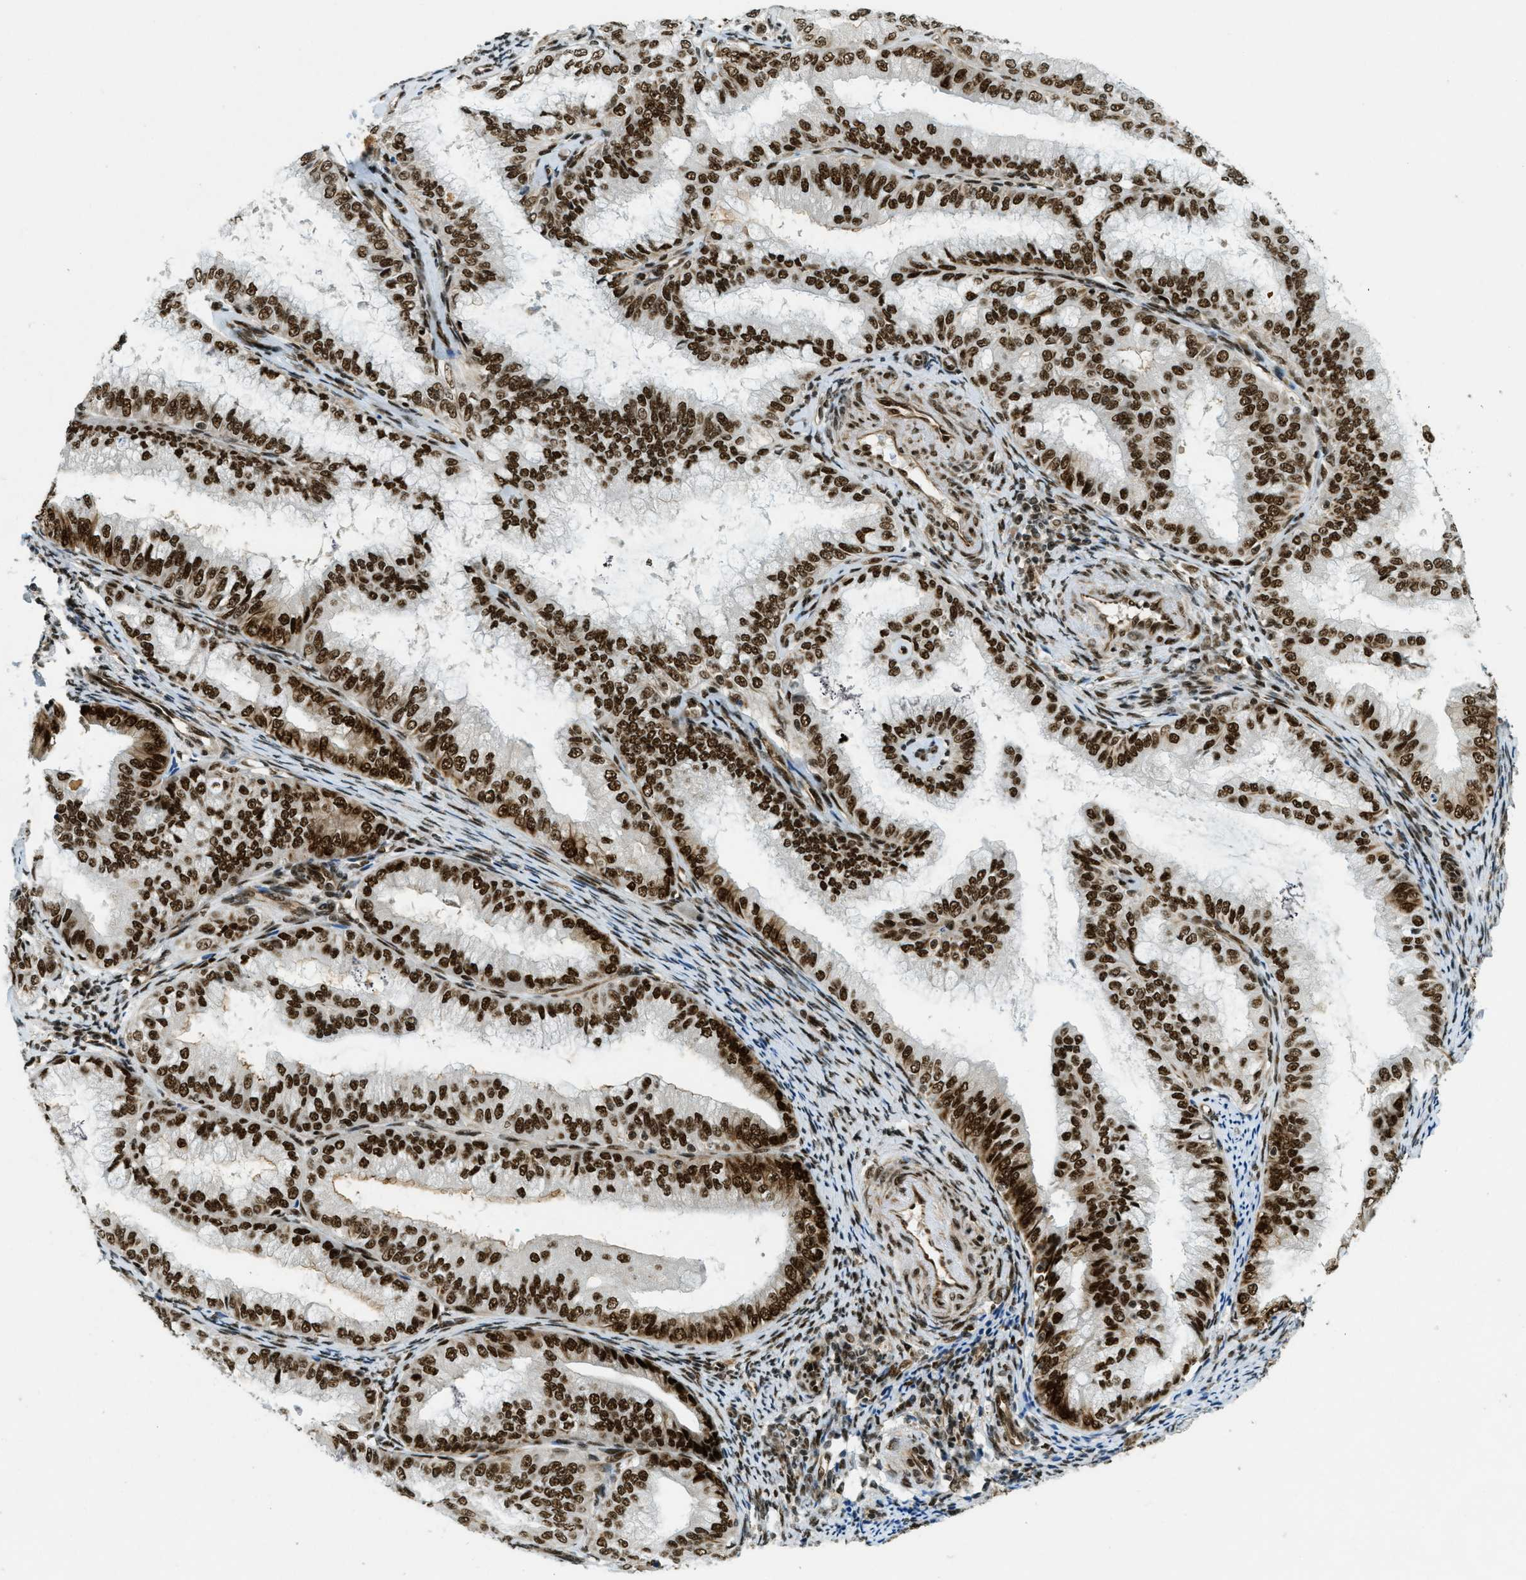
{"staining": {"intensity": "strong", "quantity": ">75%", "location": "nuclear"}, "tissue": "endometrial cancer", "cell_type": "Tumor cells", "image_type": "cancer", "snomed": [{"axis": "morphology", "description": "Adenocarcinoma, NOS"}, {"axis": "topography", "description": "Endometrium"}], "caption": "Immunohistochemistry (IHC) histopathology image of human endometrial cancer (adenocarcinoma) stained for a protein (brown), which shows high levels of strong nuclear staining in approximately >75% of tumor cells.", "gene": "ZFR", "patient": {"sex": "female", "age": 63}}